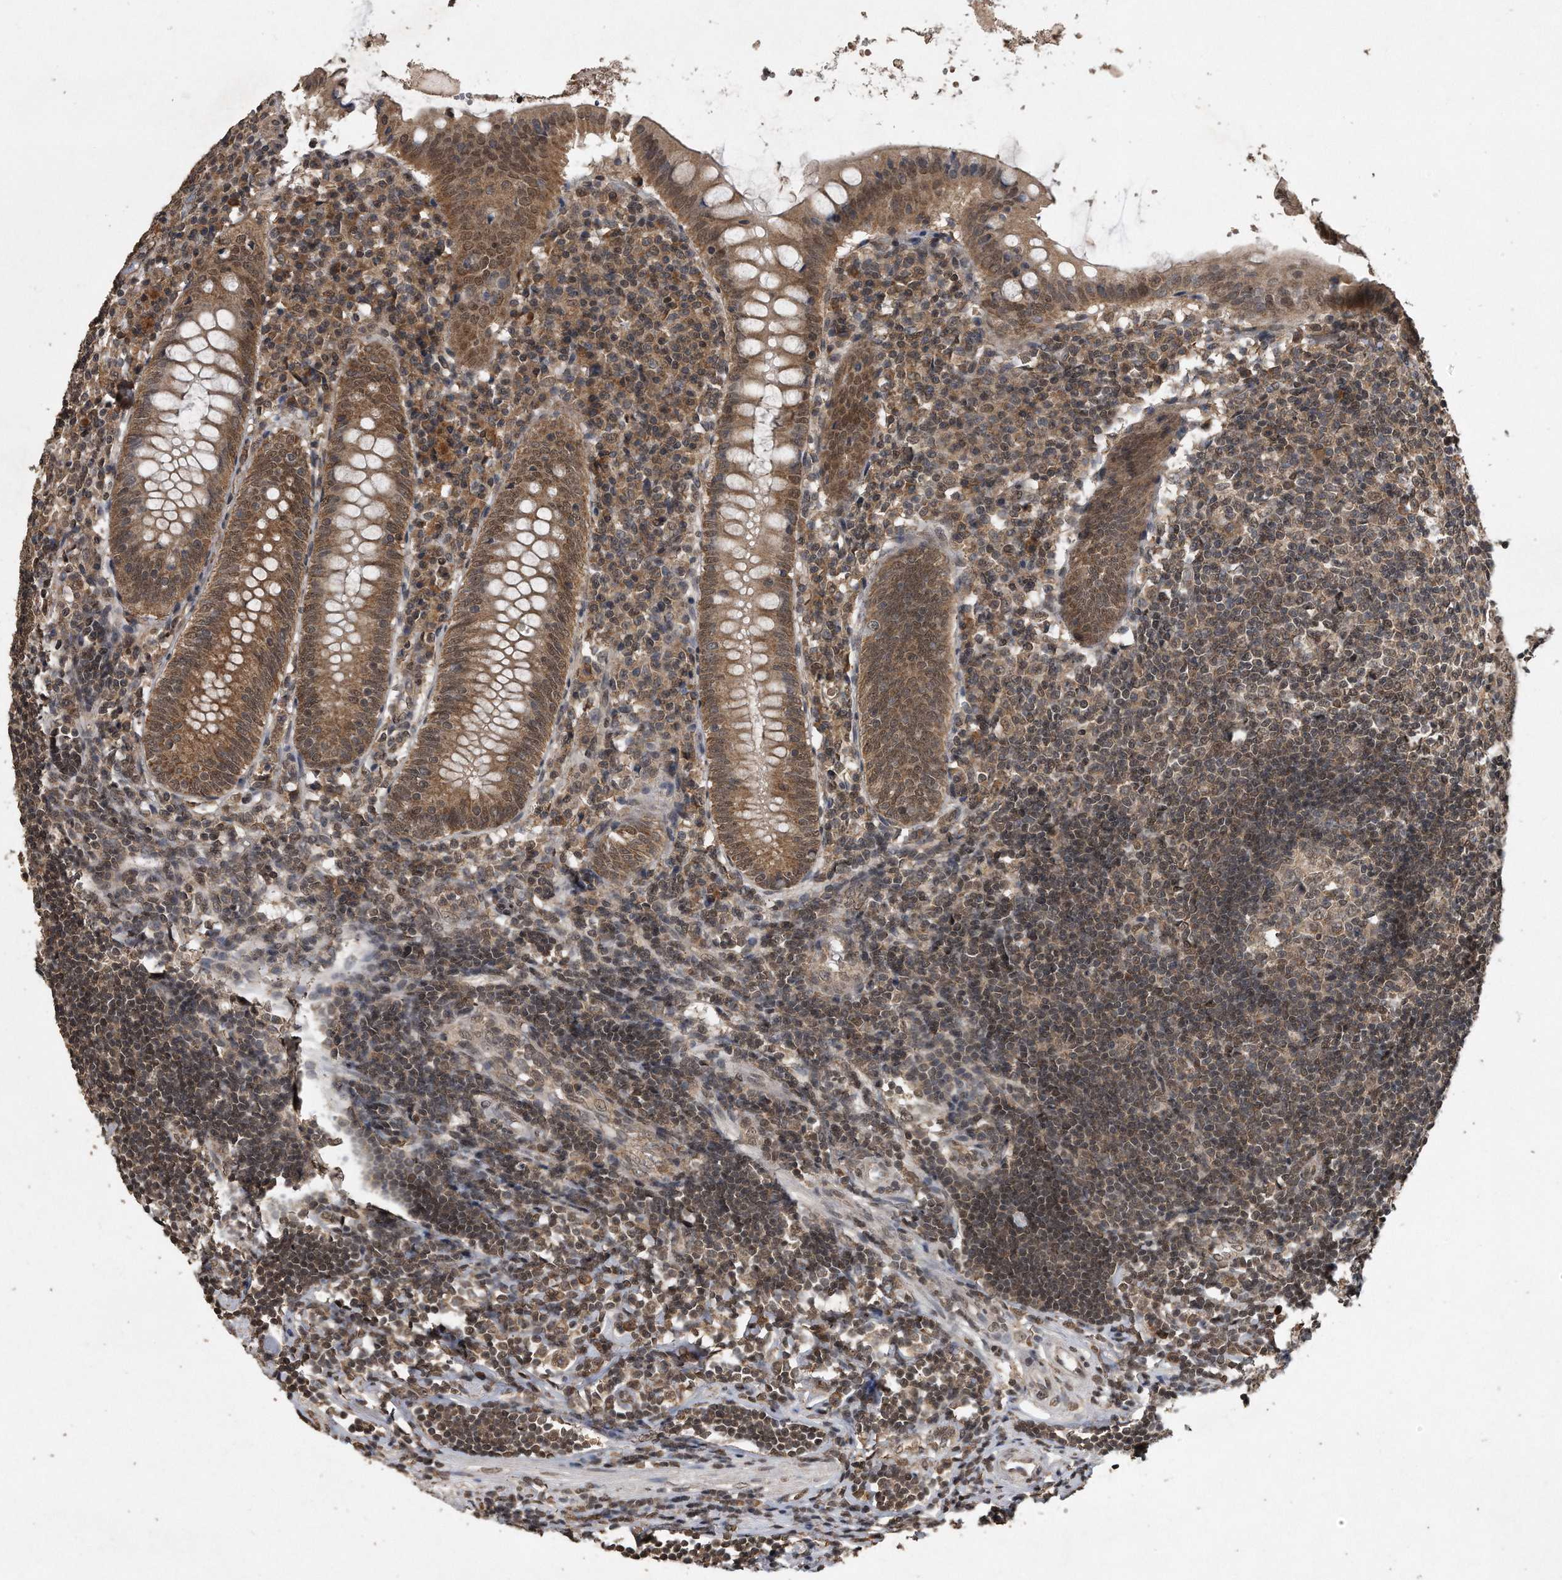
{"staining": {"intensity": "moderate", "quantity": ">75%", "location": "cytoplasmic/membranous,nuclear"}, "tissue": "appendix", "cell_type": "Glandular cells", "image_type": "normal", "snomed": [{"axis": "morphology", "description": "Normal tissue, NOS"}, {"axis": "topography", "description": "Appendix"}], "caption": "The immunohistochemical stain shows moderate cytoplasmic/membranous,nuclear staining in glandular cells of normal appendix.", "gene": "CRYZL1", "patient": {"sex": "female", "age": 54}}